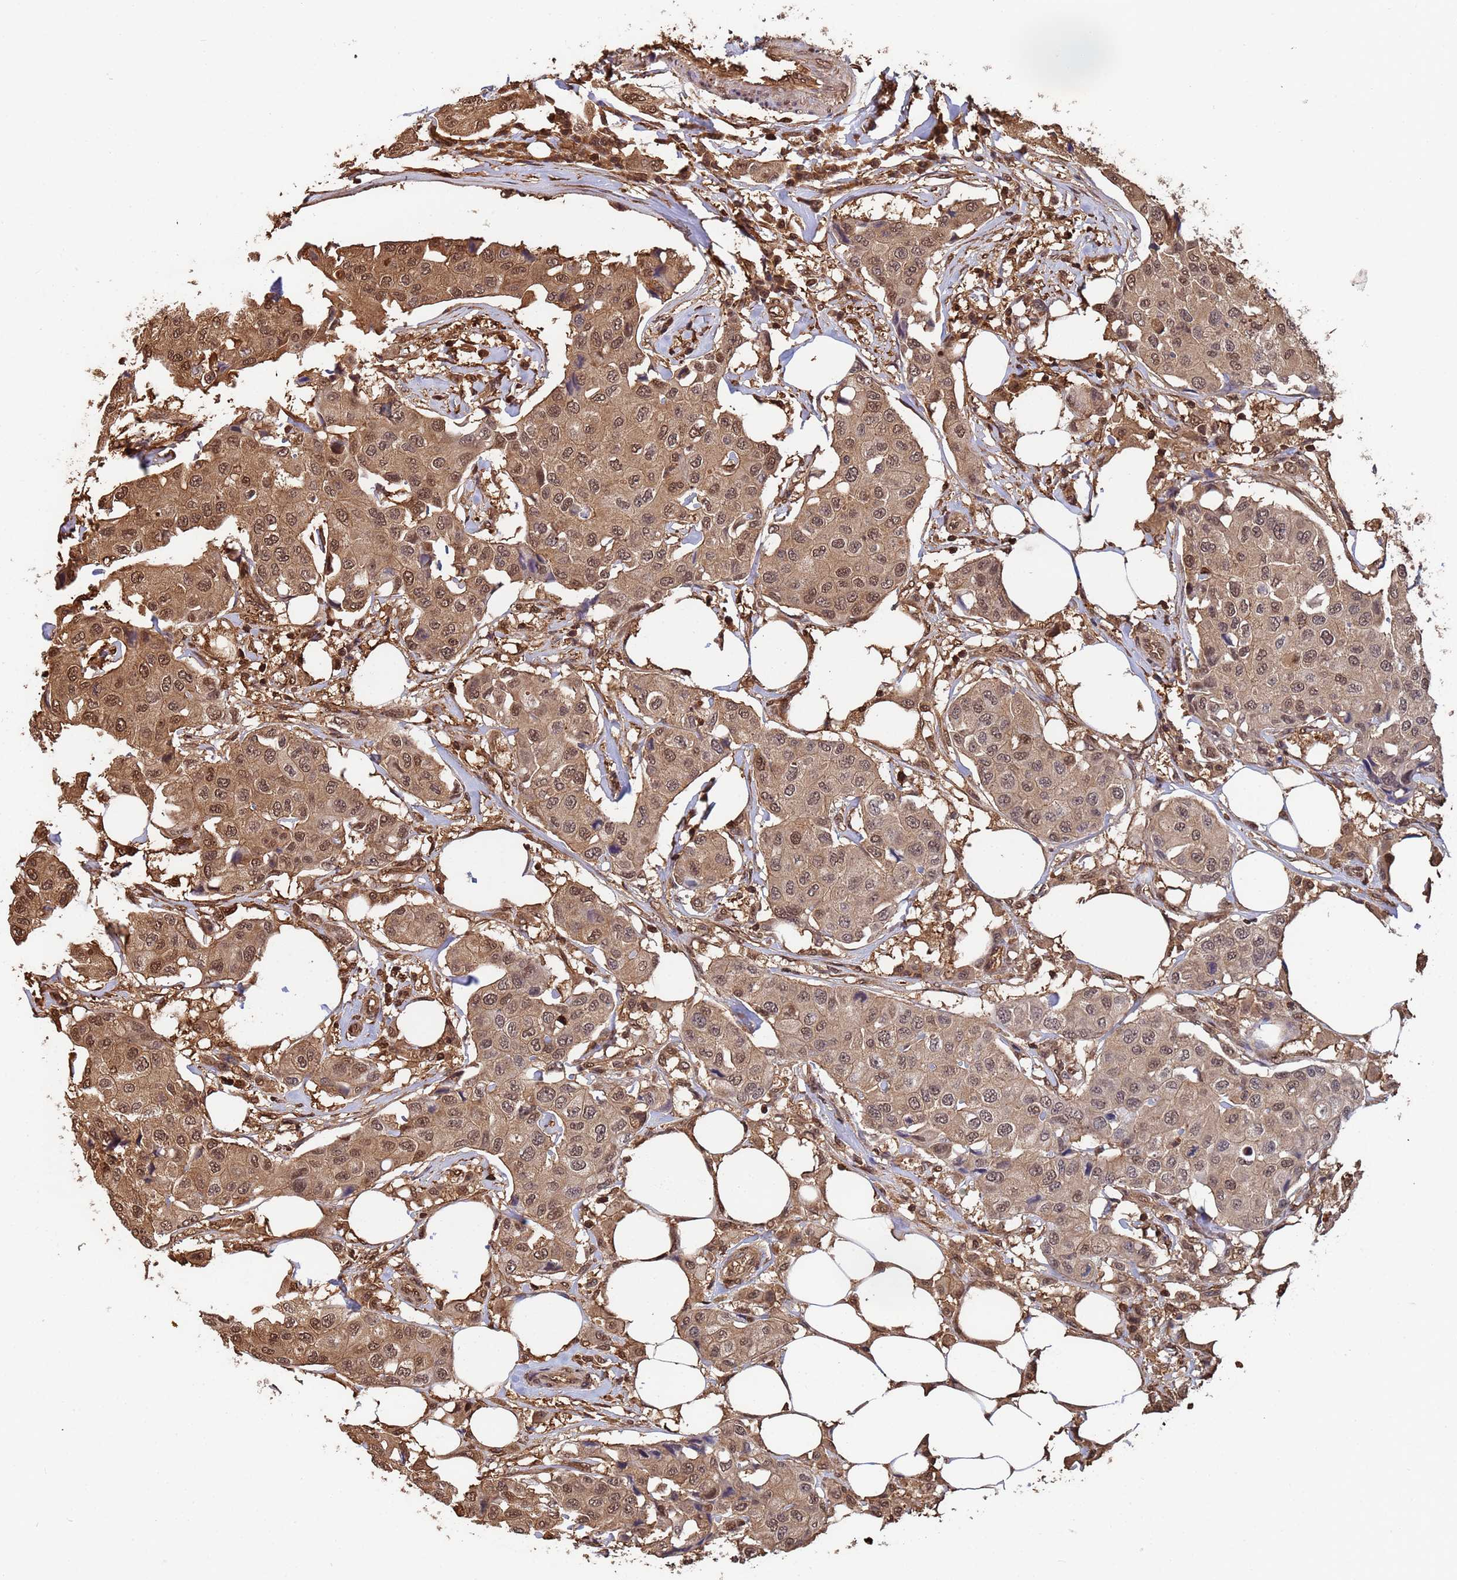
{"staining": {"intensity": "moderate", "quantity": ">75%", "location": "cytoplasmic/membranous,nuclear"}, "tissue": "breast cancer", "cell_type": "Tumor cells", "image_type": "cancer", "snomed": [{"axis": "morphology", "description": "Duct carcinoma"}, {"axis": "topography", "description": "Breast"}], "caption": "Breast cancer stained with a protein marker shows moderate staining in tumor cells.", "gene": "SUMO4", "patient": {"sex": "female", "age": 80}}